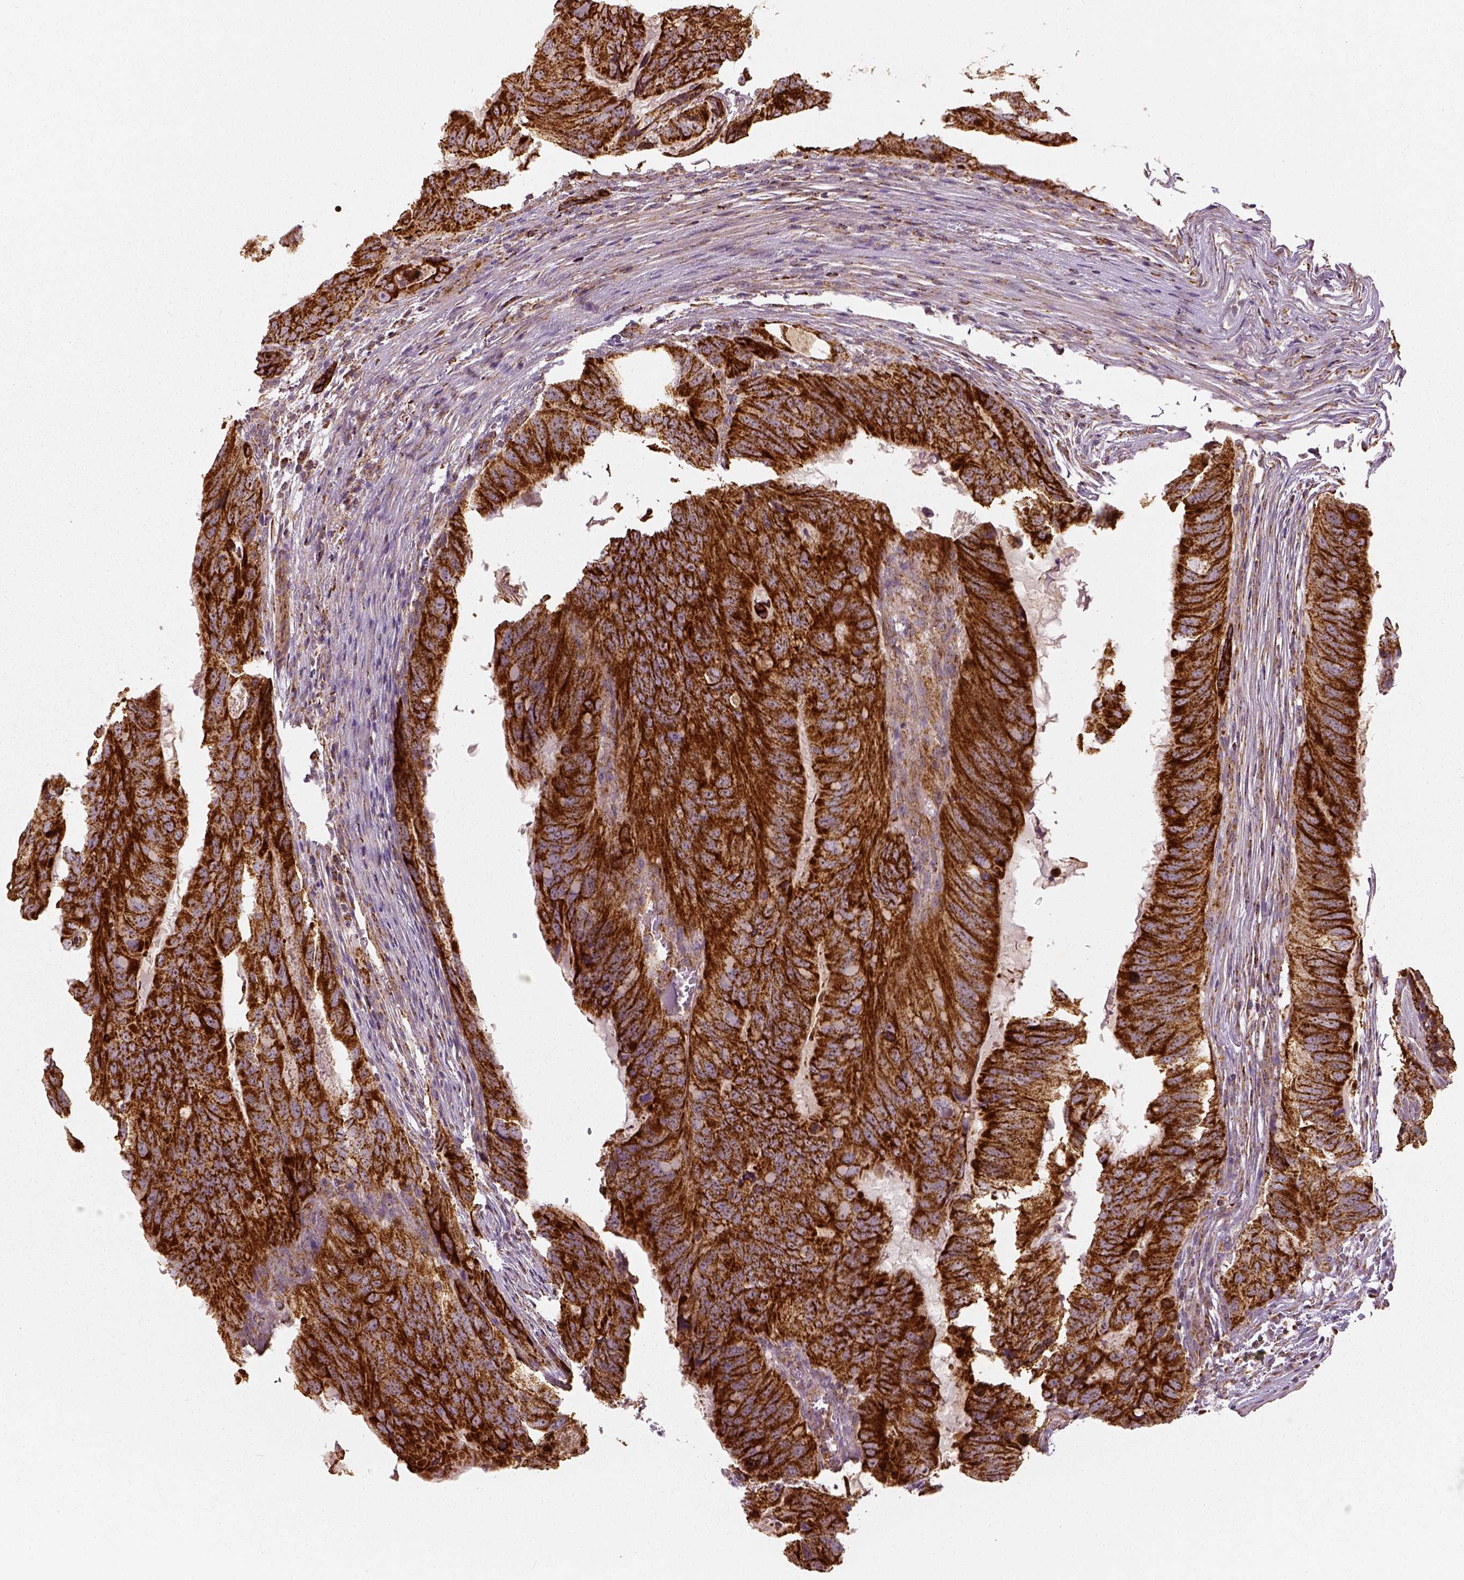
{"staining": {"intensity": "strong", "quantity": ">75%", "location": "cytoplasmic/membranous"}, "tissue": "colorectal cancer", "cell_type": "Tumor cells", "image_type": "cancer", "snomed": [{"axis": "morphology", "description": "Adenocarcinoma, NOS"}, {"axis": "topography", "description": "Colon"}], "caption": "IHC image of colorectal adenocarcinoma stained for a protein (brown), which exhibits high levels of strong cytoplasmic/membranous staining in approximately >75% of tumor cells.", "gene": "PGAM5", "patient": {"sex": "male", "age": 79}}